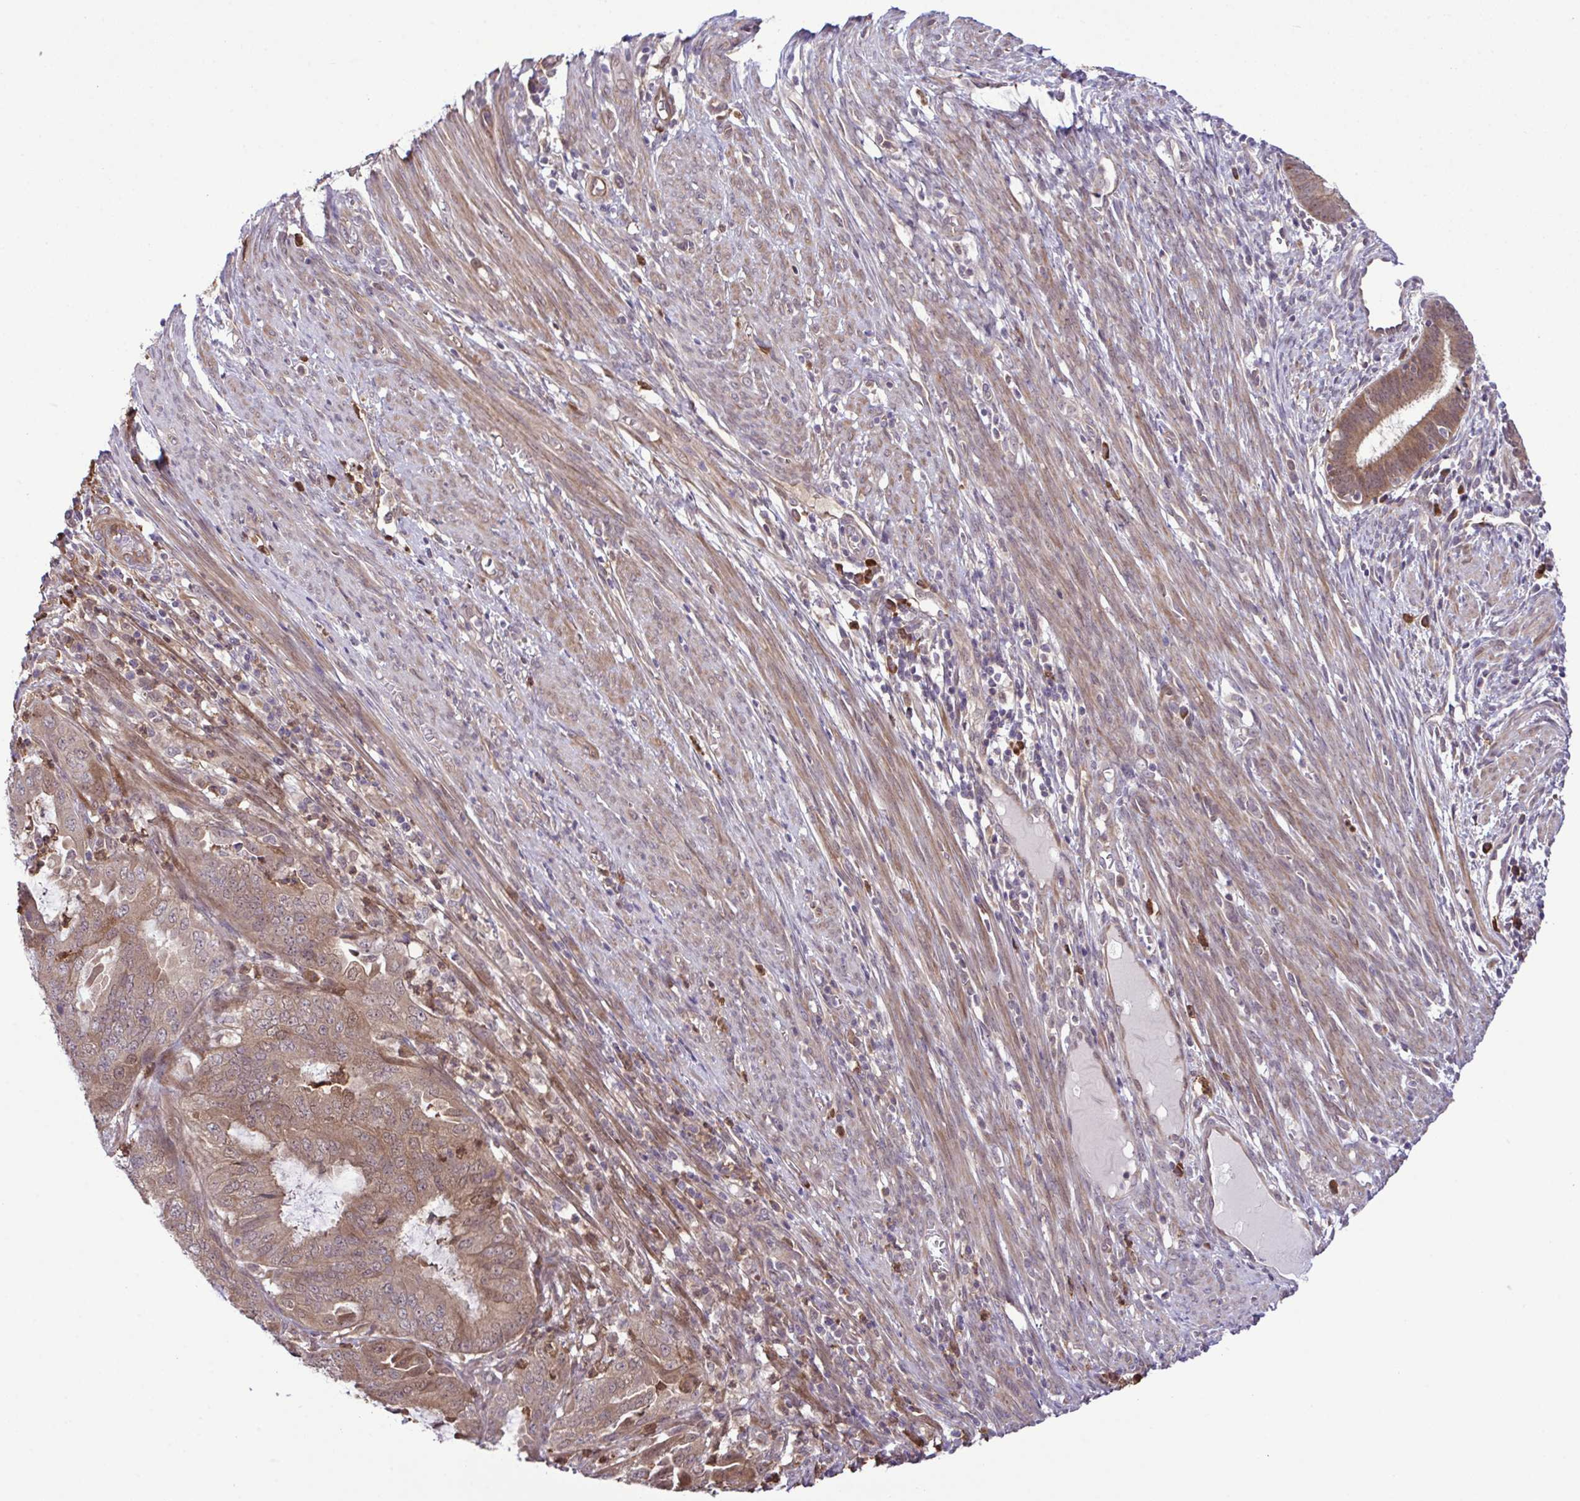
{"staining": {"intensity": "moderate", "quantity": ">75%", "location": "cytoplasmic/membranous,nuclear"}, "tissue": "endometrial cancer", "cell_type": "Tumor cells", "image_type": "cancer", "snomed": [{"axis": "morphology", "description": "Adenocarcinoma, NOS"}, {"axis": "topography", "description": "Endometrium"}], "caption": "Endometrial cancer (adenocarcinoma) was stained to show a protein in brown. There is medium levels of moderate cytoplasmic/membranous and nuclear expression in approximately >75% of tumor cells.", "gene": "CMPK1", "patient": {"sex": "female", "age": 51}}